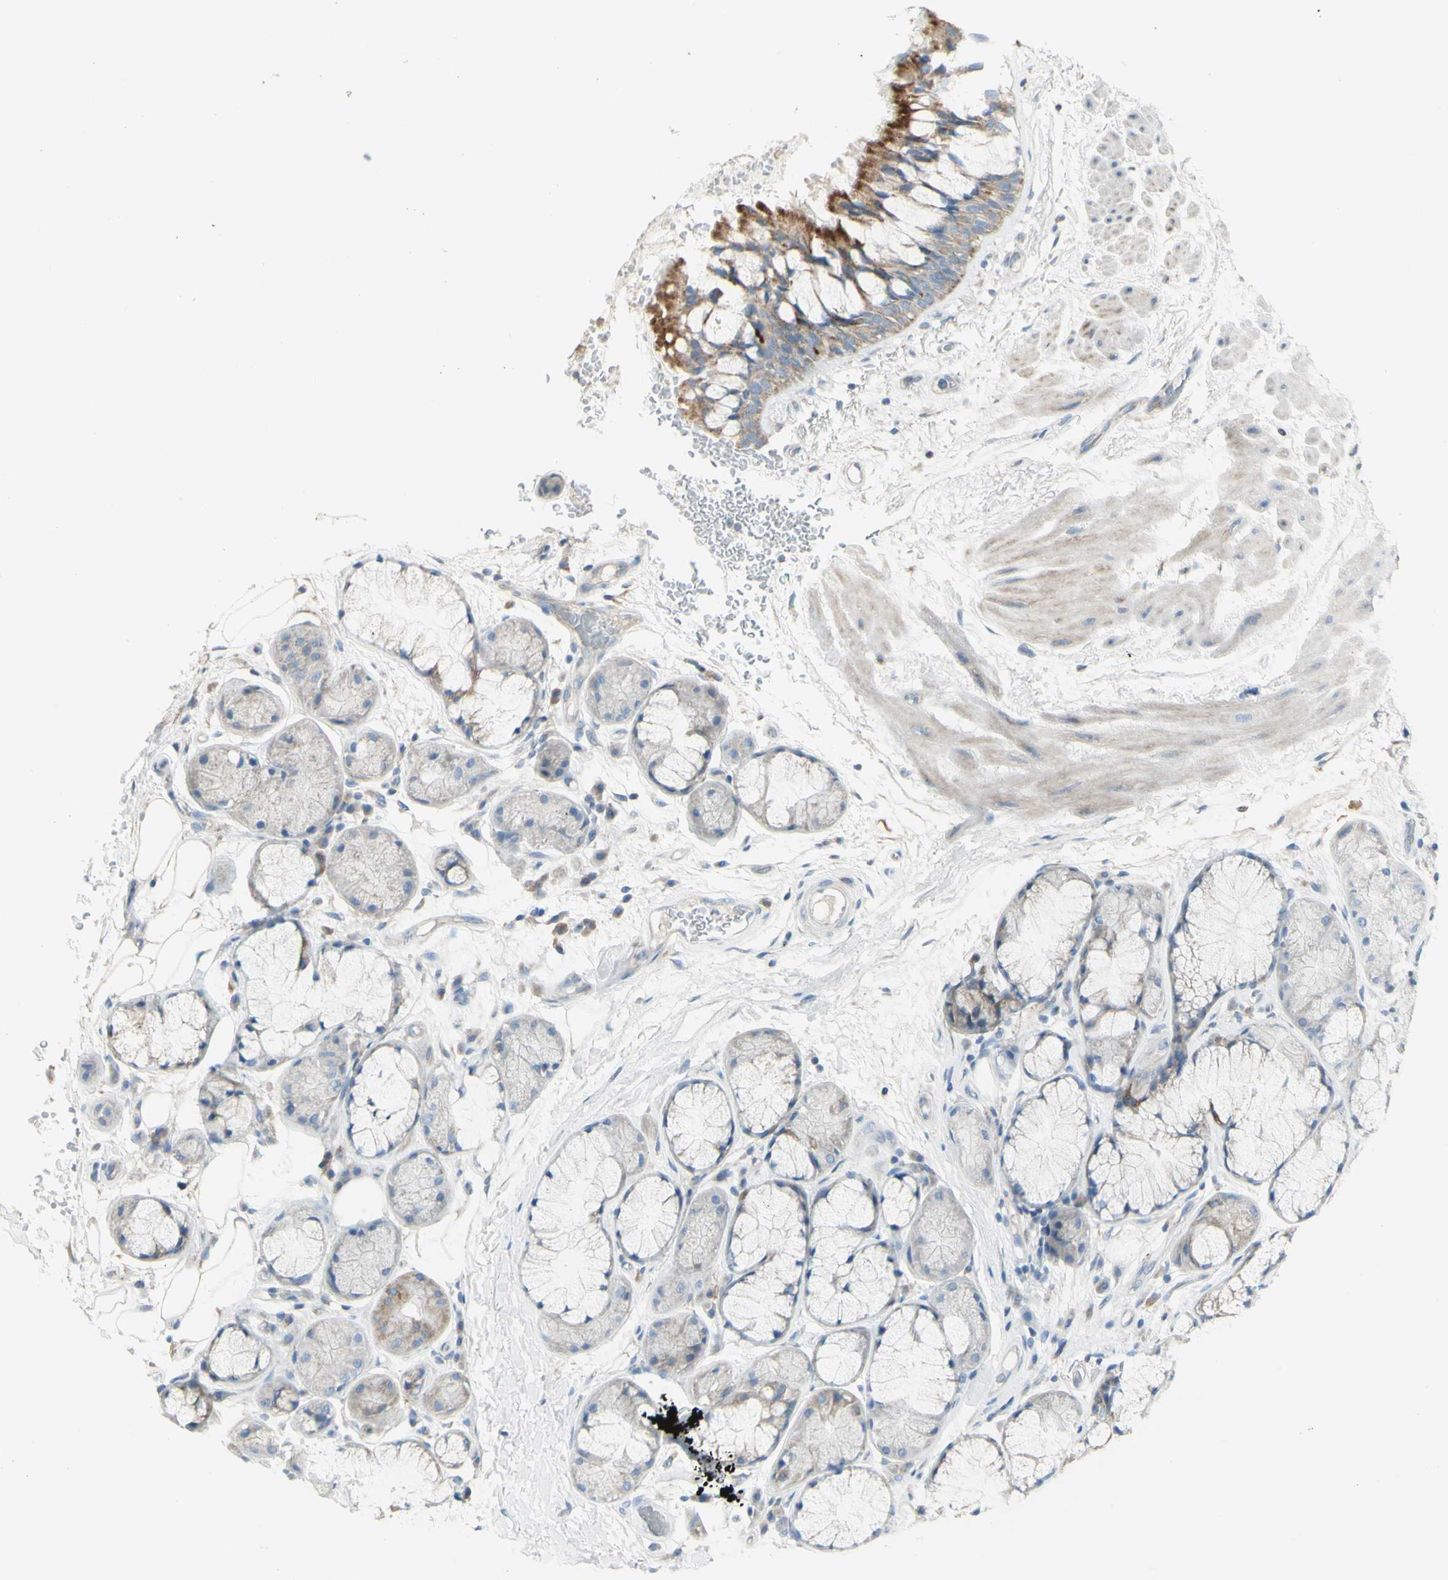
{"staining": {"intensity": "moderate", "quantity": ">75%", "location": "cytoplasmic/membranous"}, "tissue": "bronchus", "cell_type": "Respiratory epithelial cells", "image_type": "normal", "snomed": [{"axis": "morphology", "description": "Normal tissue, NOS"}, {"axis": "topography", "description": "Bronchus"}], "caption": "Immunohistochemical staining of normal bronchus shows medium levels of moderate cytoplasmic/membranous positivity in approximately >75% of respiratory epithelial cells.", "gene": "CNTNAP1", "patient": {"sex": "male", "age": 66}}